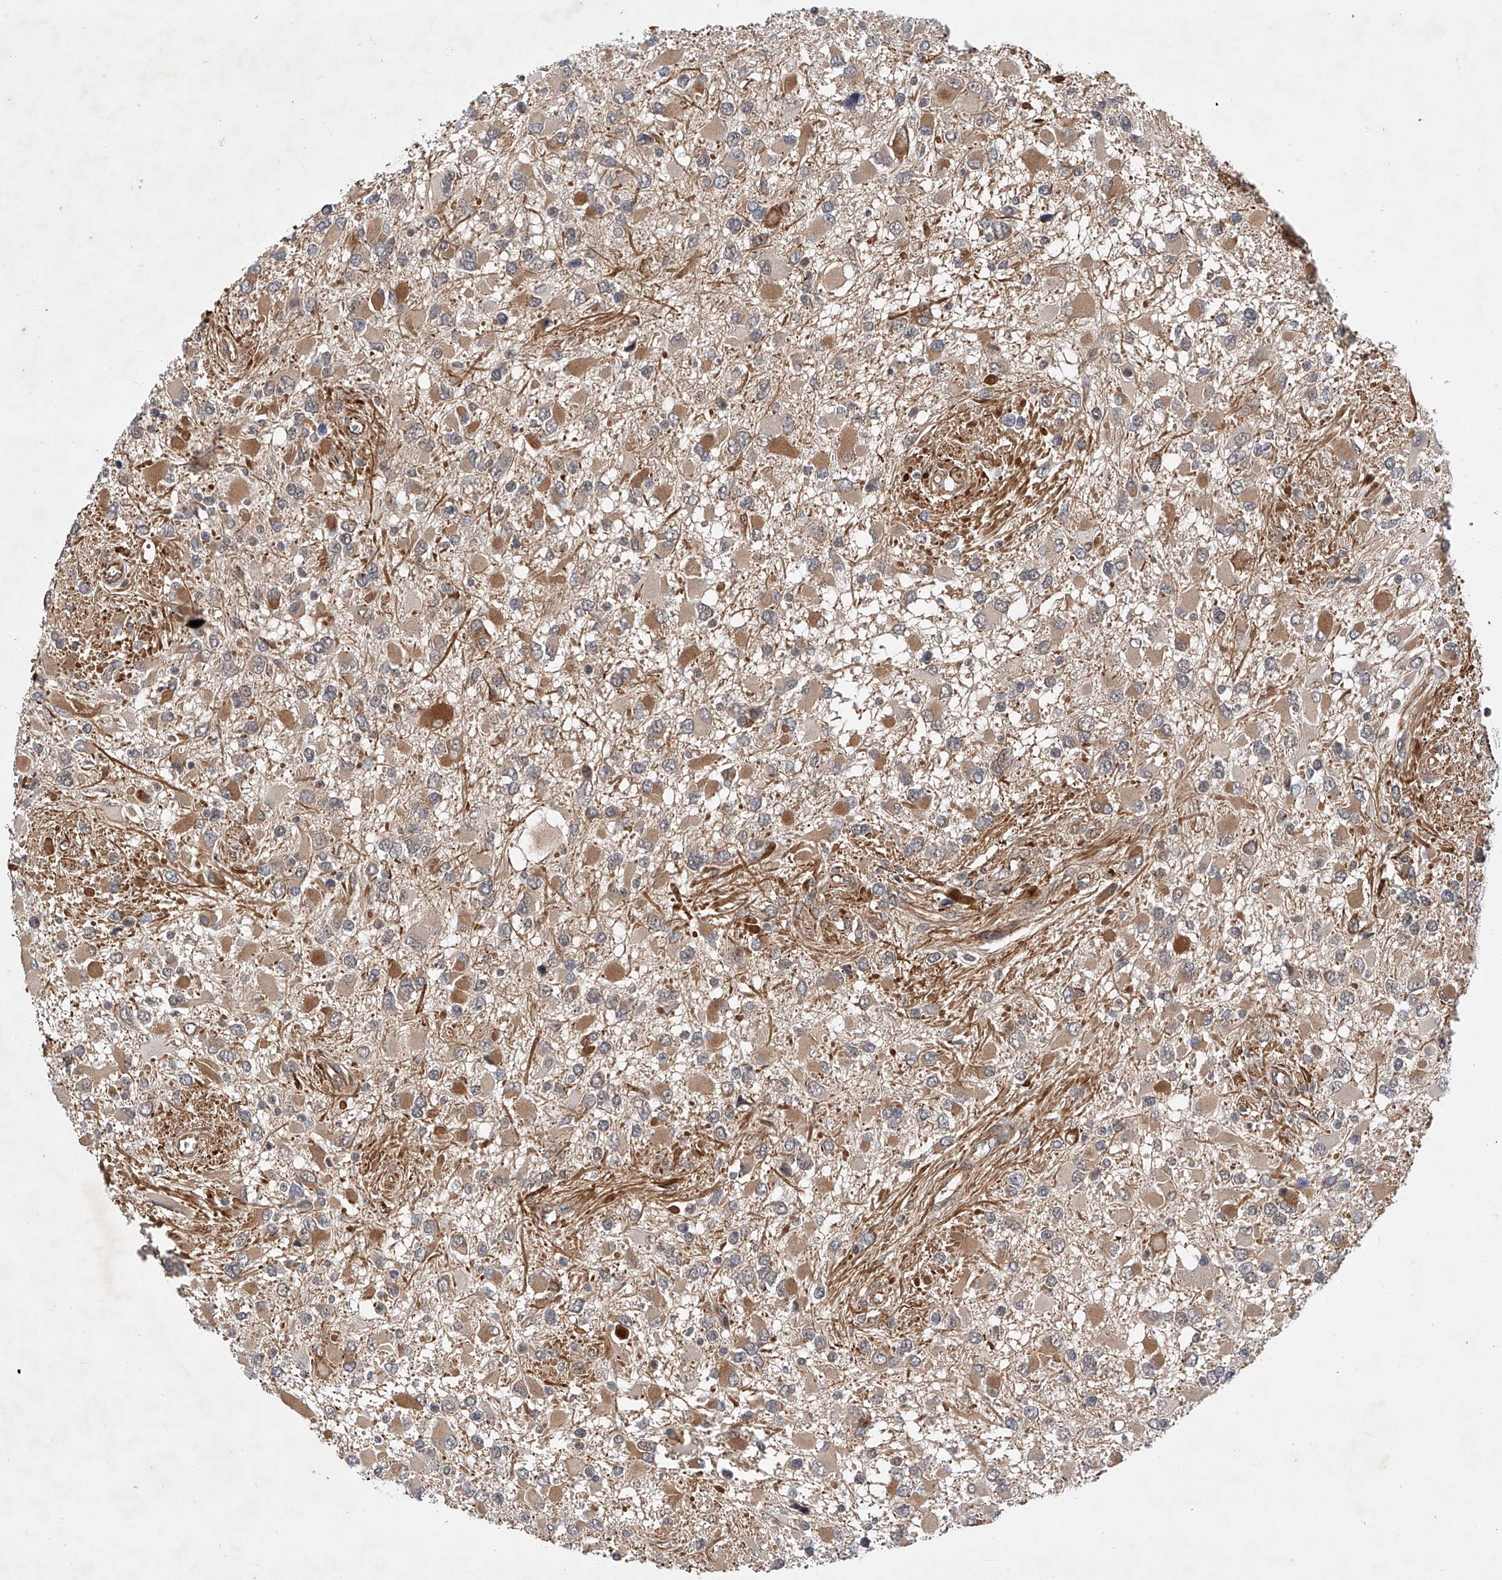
{"staining": {"intensity": "moderate", "quantity": "<25%", "location": "cytoplasmic/membranous"}, "tissue": "glioma", "cell_type": "Tumor cells", "image_type": "cancer", "snomed": [{"axis": "morphology", "description": "Glioma, malignant, High grade"}, {"axis": "topography", "description": "Brain"}], "caption": "Tumor cells exhibit low levels of moderate cytoplasmic/membranous expression in approximately <25% of cells in human glioma.", "gene": "AMD1", "patient": {"sex": "male", "age": 53}}